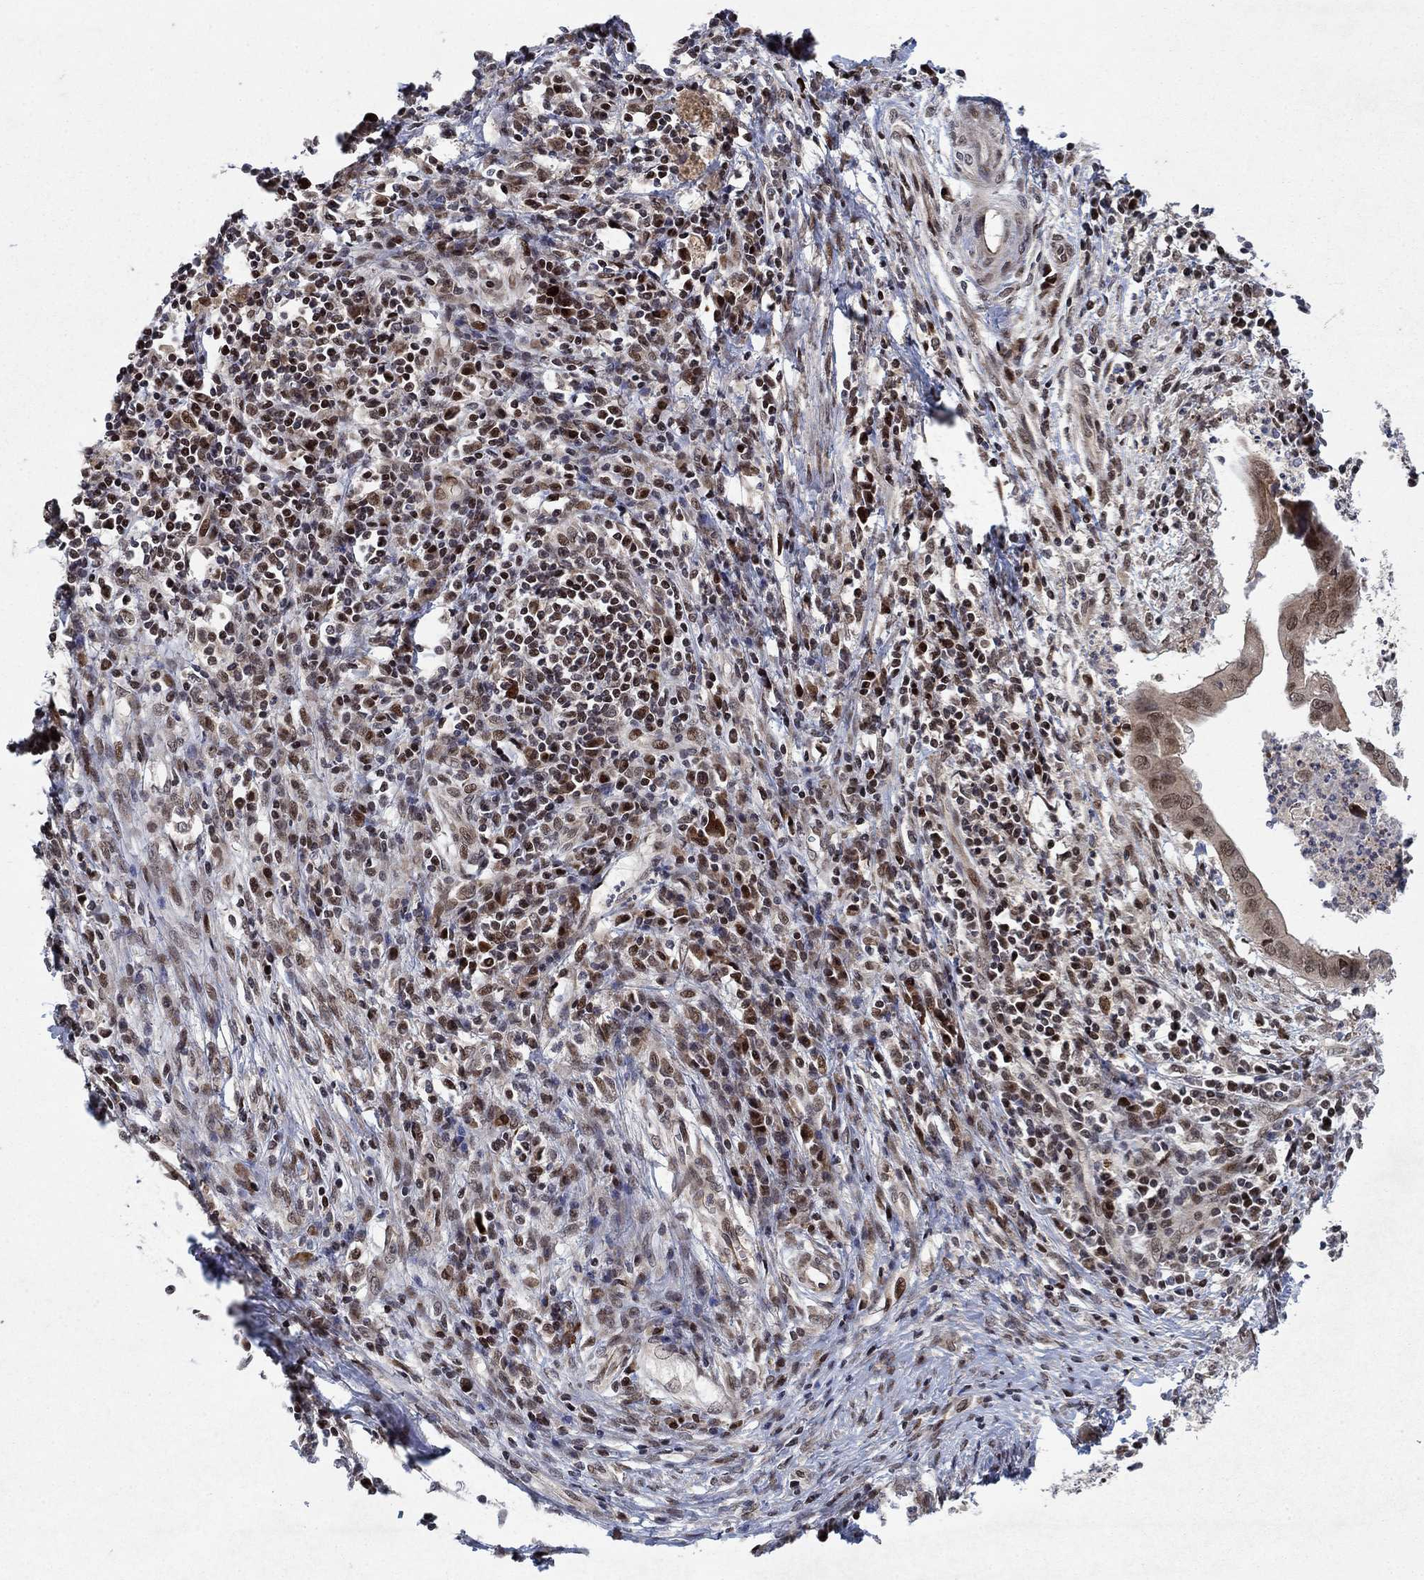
{"staining": {"intensity": "strong", "quantity": "<25%", "location": "nuclear"}, "tissue": "cervical cancer", "cell_type": "Tumor cells", "image_type": "cancer", "snomed": [{"axis": "morphology", "description": "Adenocarcinoma, NOS"}, {"axis": "topography", "description": "Cervix"}], "caption": "A photomicrograph showing strong nuclear expression in about <25% of tumor cells in cervical cancer (adenocarcinoma), as visualized by brown immunohistochemical staining.", "gene": "PRICKLE4", "patient": {"sex": "female", "age": 42}}